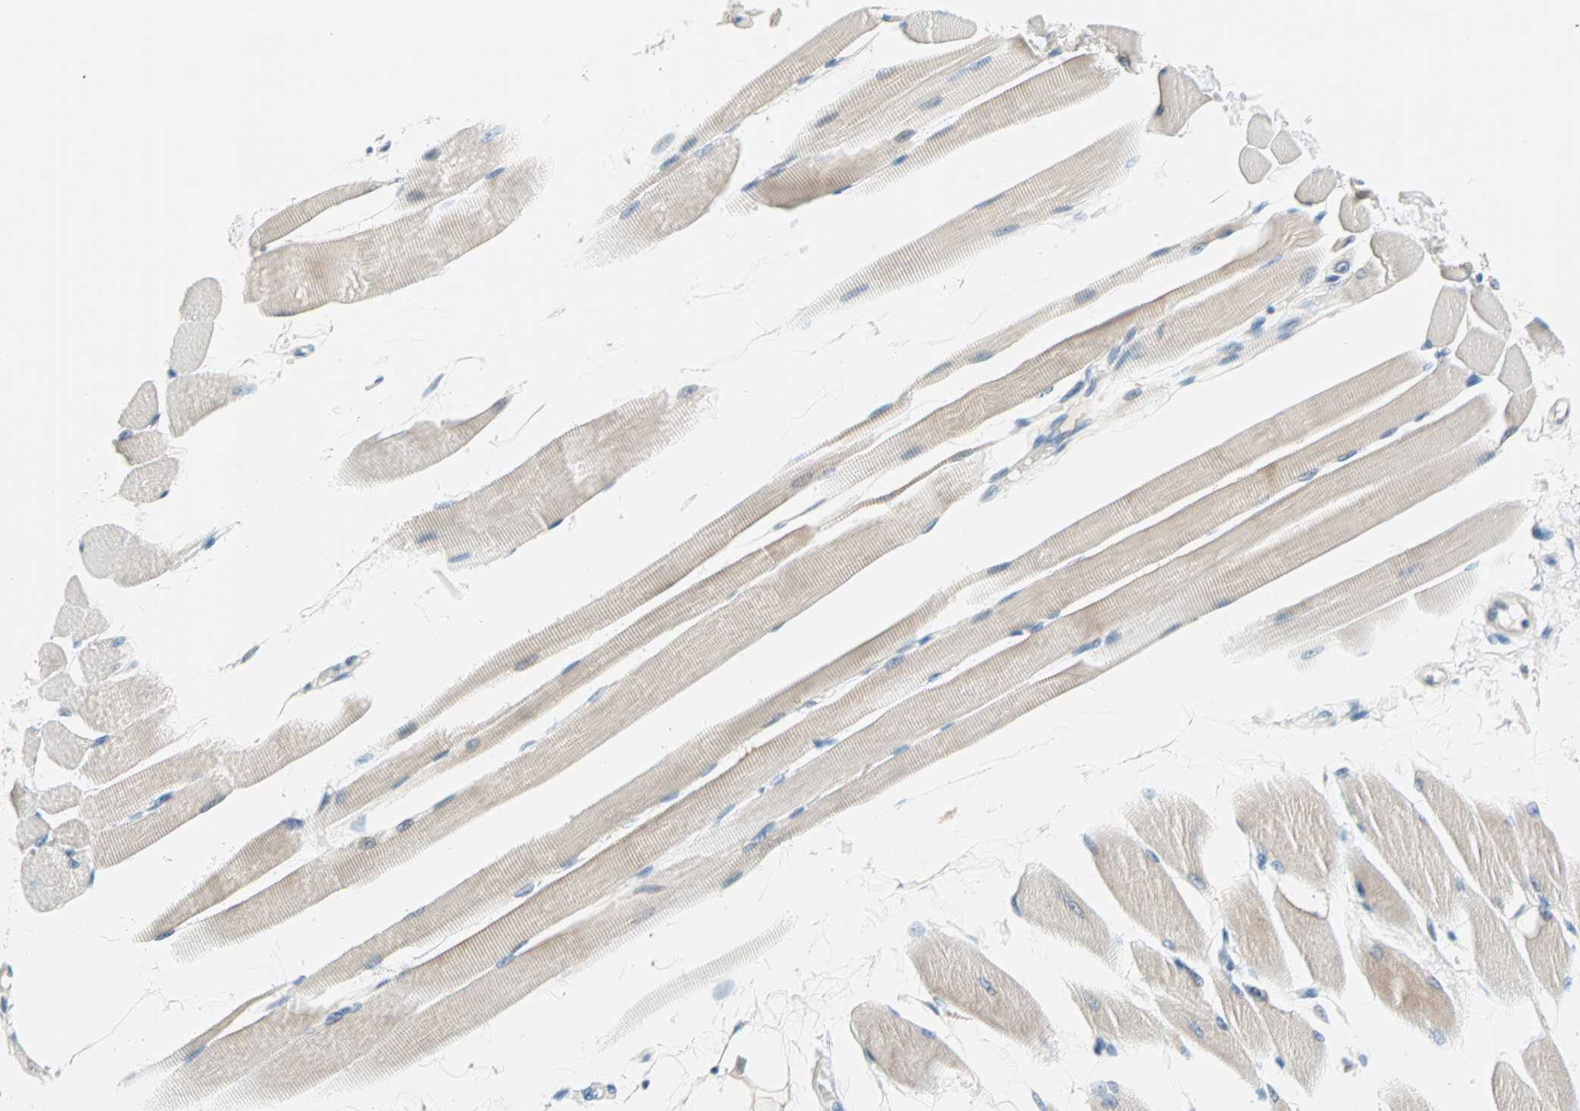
{"staining": {"intensity": "weak", "quantity": "25%-75%", "location": "cytoplasmic/membranous"}, "tissue": "skeletal muscle", "cell_type": "Myocytes", "image_type": "normal", "snomed": [{"axis": "morphology", "description": "Normal tissue, NOS"}, {"axis": "topography", "description": "Skeletal muscle"}, {"axis": "topography", "description": "Peripheral nerve tissue"}], "caption": "IHC image of unremarkable skeletal muscle: human skeletal muscle stained using IHC exhibits low levels of weak protein expression localized specifically in the cytoplasmic/membranous of myocytes, appearing as a cytoplasmic/membranous brown color.", "gene": "TMEM163", "patient": {"sex": "female", "age": 84}}